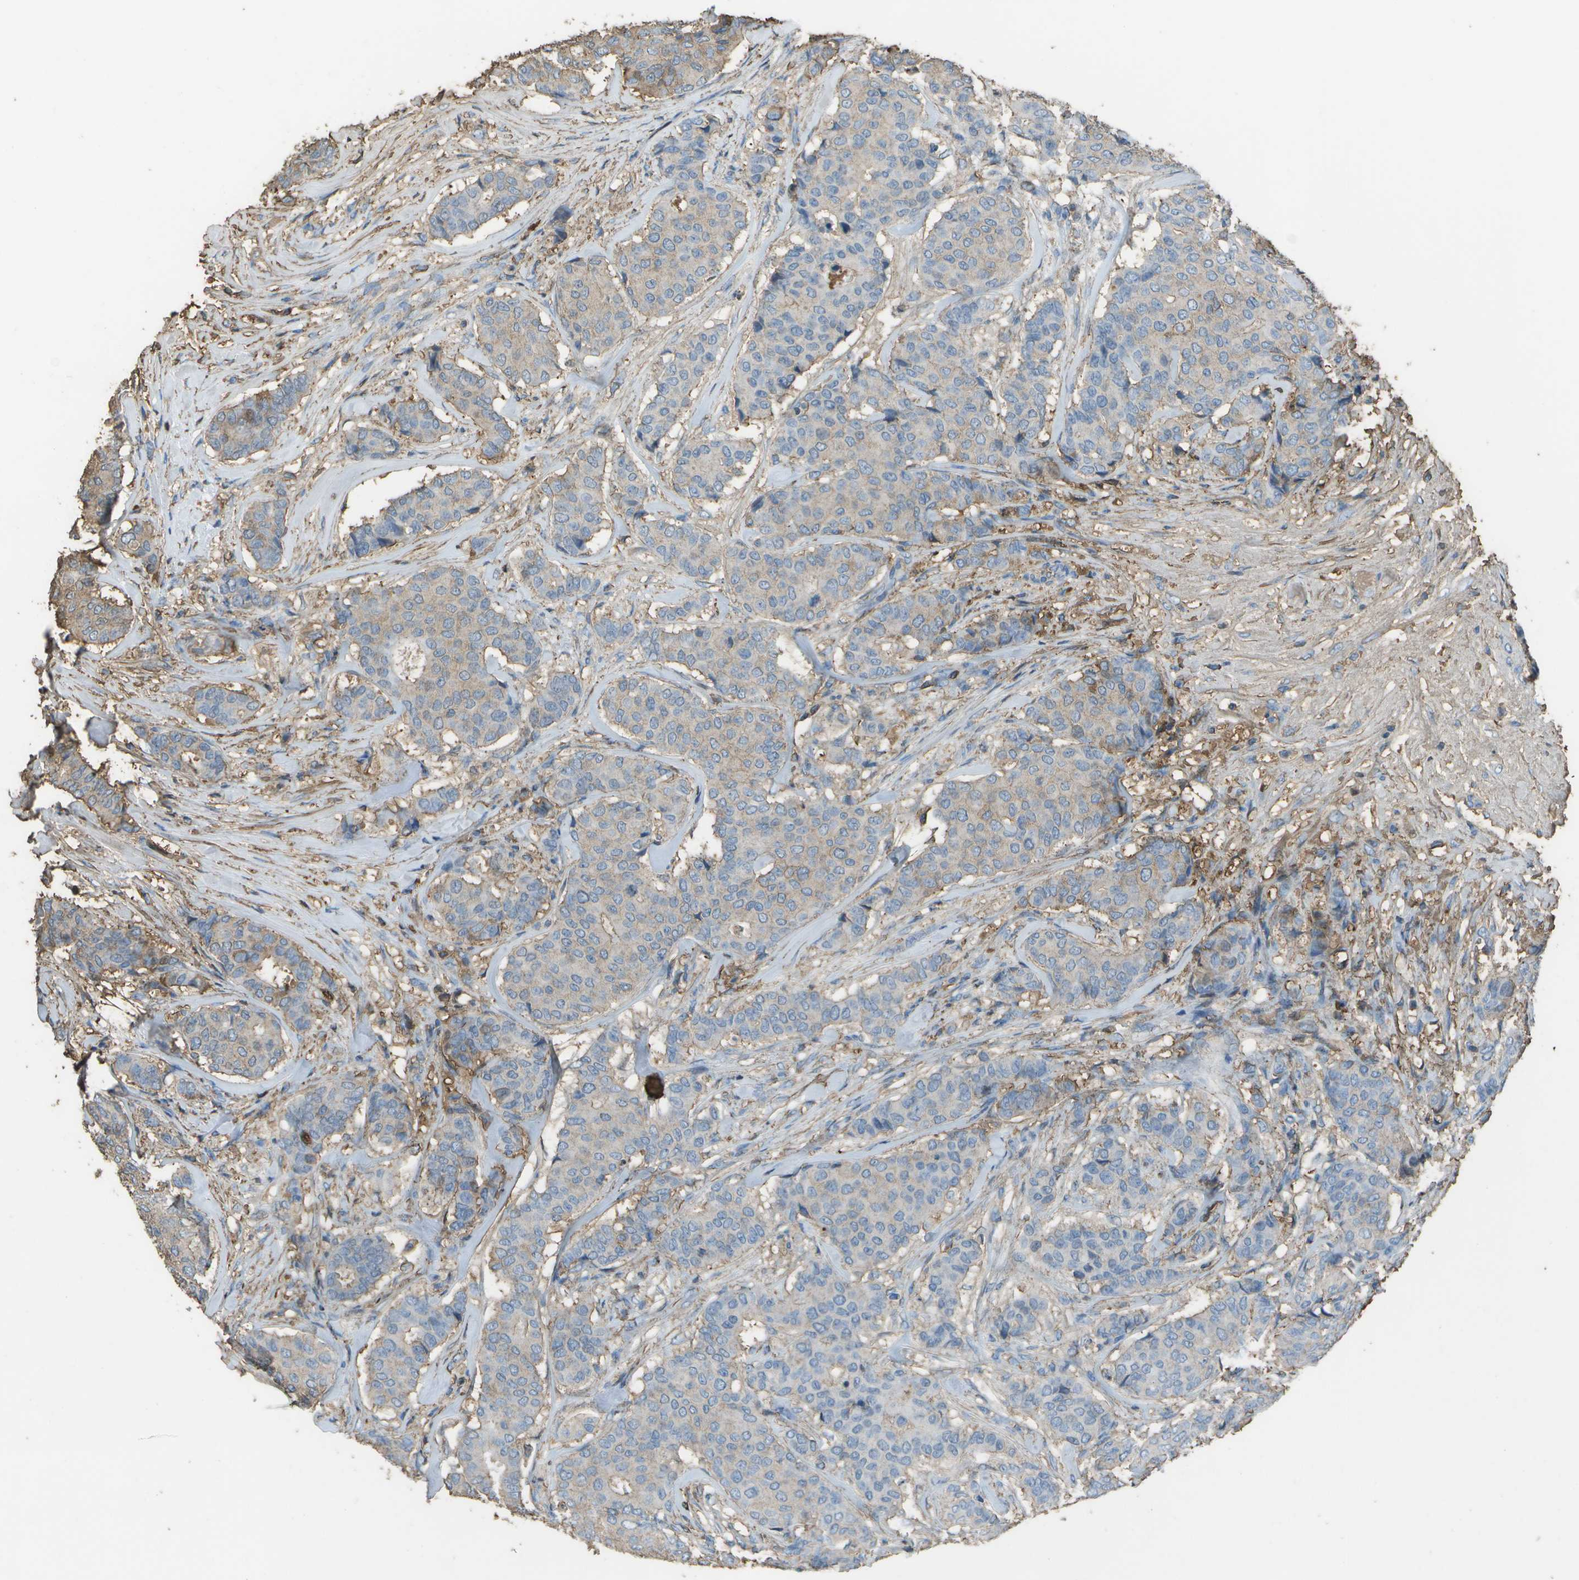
{"staining": {"intensity": "weak", "quantity": "<25%", "location": "cytoplasmic/membranous"}, "tissue": "breast cancer", "cell_type": "Tumor cells", "image_type": "cancer", "snomed": [{"axis": "morphology", "description": "Duct carcinoma"}, {"axis": "topography", "description": "Breast"}], "caption": "Immunohistochemistry of breast cancer (infiltrating ductal carcinoma) displays no positivity in tumor cells.", "gene": "CYP4F11", "patient": {"sex": "female", "age": 75}}